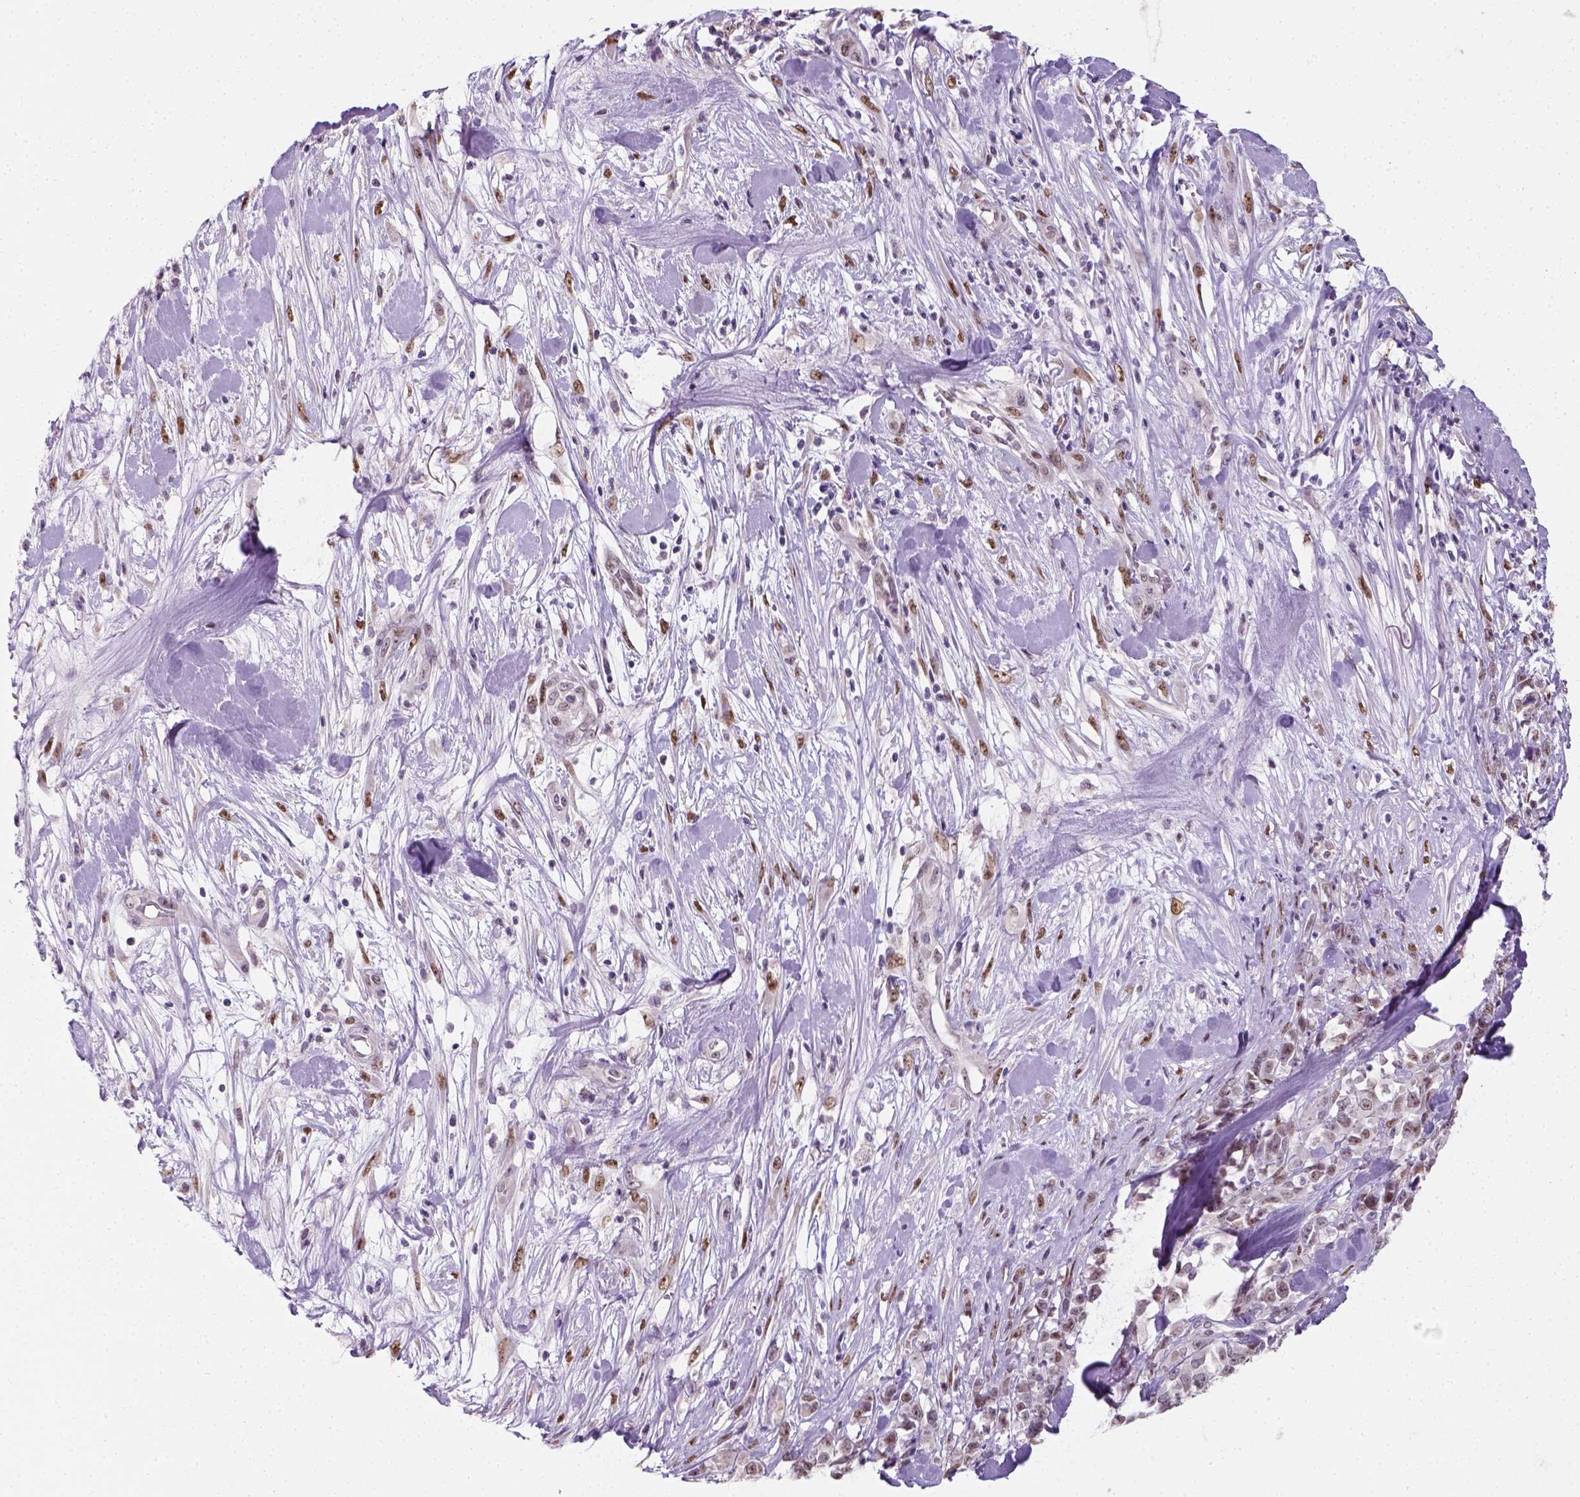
{"staining": {"intensity": "weak", "quantity": "25%-75%", "location": "nuclear"}, "tissue": "melanoma", "cell_type": "Tumor cells", "image_type": "cancer", "snomed": [{"axis": "morphology", "description": "Malignant melanoma, Metastatic site"}, {"axis": "topography", "description": "Skin"}], "caption": "Brown immunohistochemical staining in human malignant melanoma (metastatic site) shows weak nuclear positivity in approximately 25%-75% of tumor cells.", "gene": "C1orf112", "patient": {"sex": "male", "age": 84}}